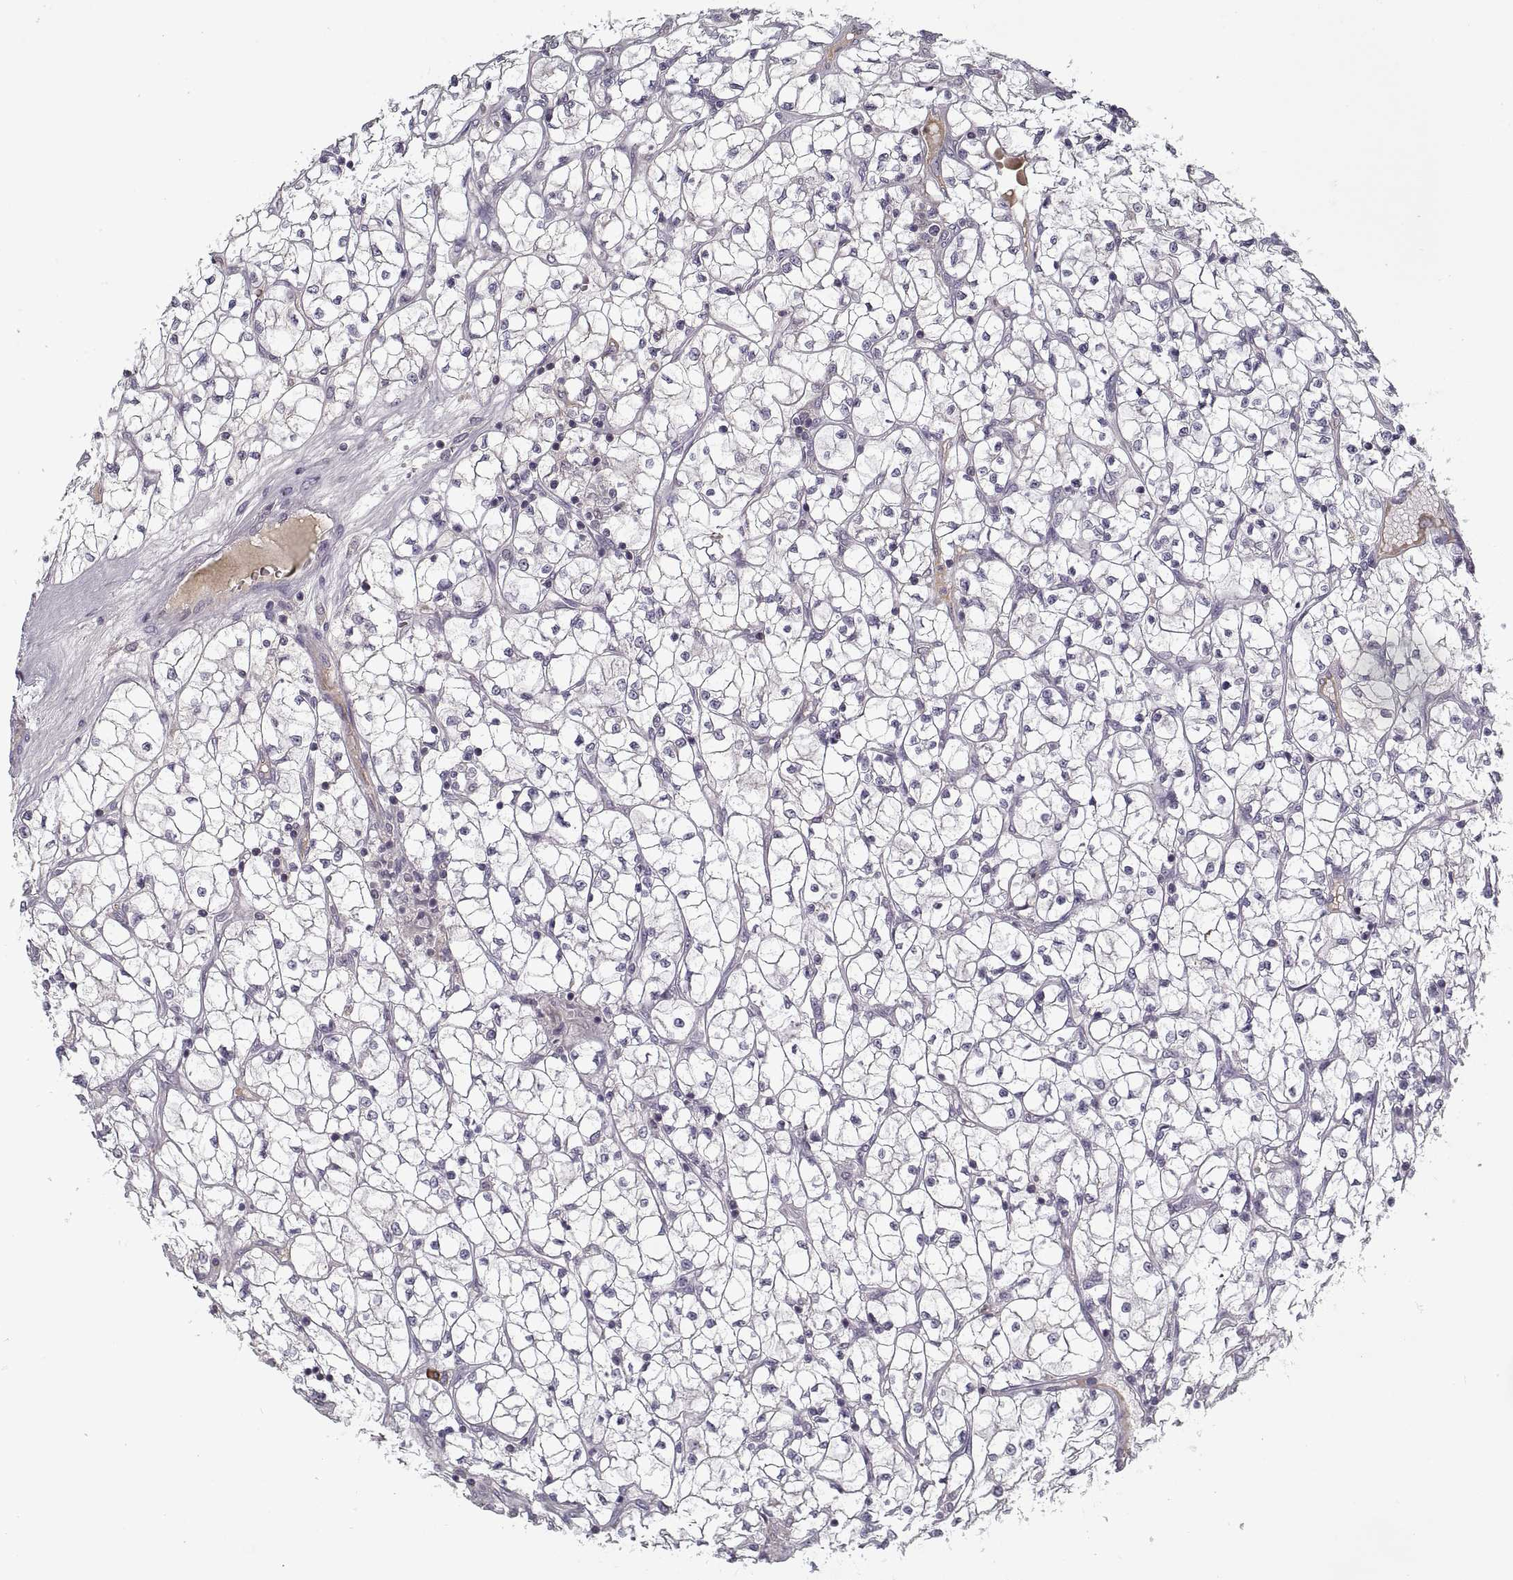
{"staining": {"intensity": "negative", "quantity": "none", "location": "none"}, "tissue": "renal cancer", "cell_type": "Tumor cells", "image_type": "cancer", "snomed": [{"axis": "morphology", "description": "Adenocarcinoma, NOS"}, {"axis": "topography", "description": "Kidney"}], "caption": "DAB immunohistochemical staining of human renal adenocarcinoma reveals no significant expression in tumor cells.", "gene": "GAD2", "patient": {"sex": "female", "age": 64}}